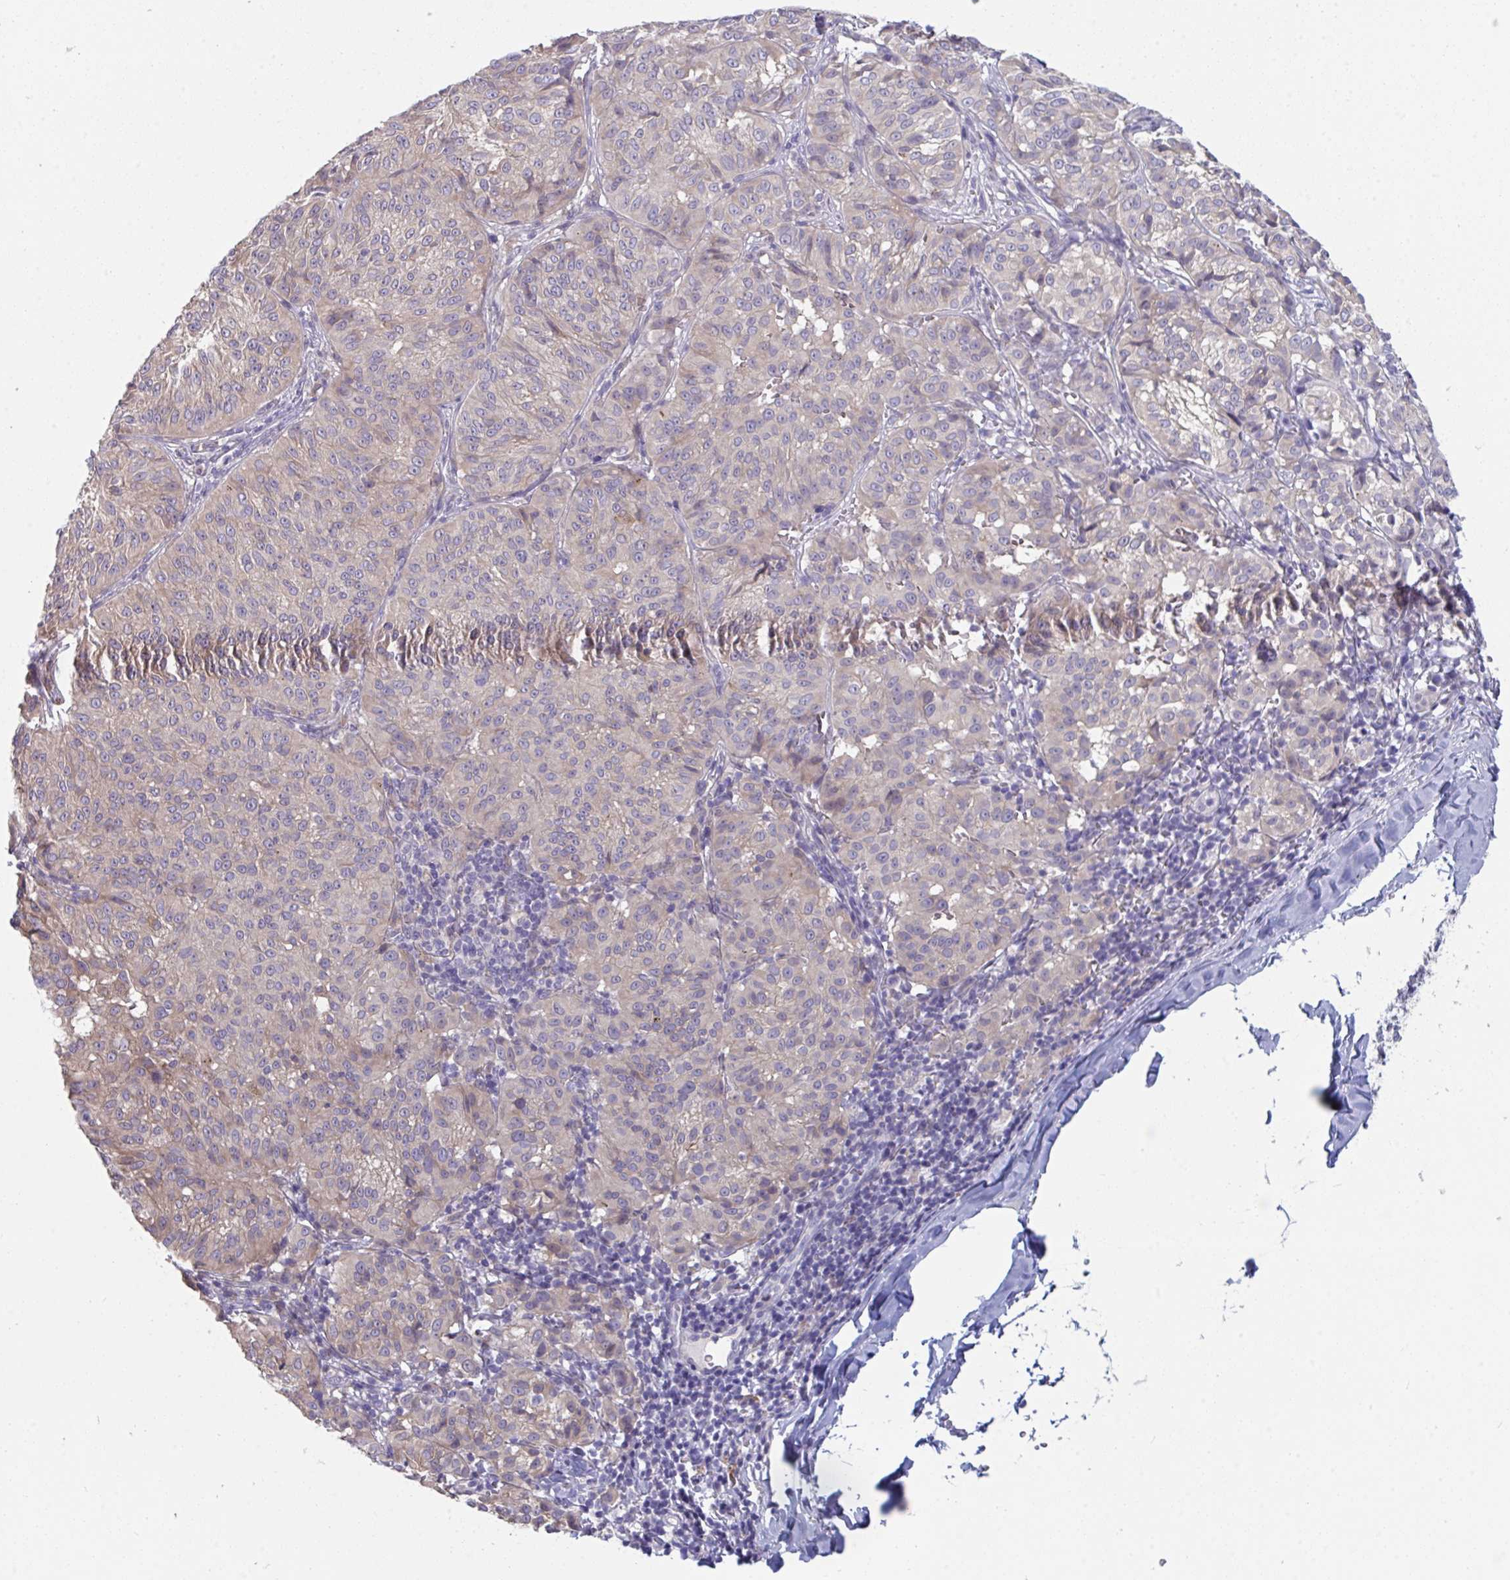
{"staining": {"intensity": "weak", "quantity": "<25%", "location": "cytoplasmic/membranous"}, "tissue": "melanoma", "cell_type": "Tumor cells", "image_type": "cancer", "snomed": [{"axis": "morphology", "description": "Malignant melanoma, NOS"}, {"axis": "topography", "description": "Skin"}], "caption": "Immunohistochemical staining of human malignant melanoma reveals no significant positivity in tumor cells. (DAB (3,3'-diaminobenzidine) immunohistochemistry (IHC) visualized using brightfield microscopy, high magnification).", "gene": "PTPRD", "patient": {"sex": "female", "age": 72}}